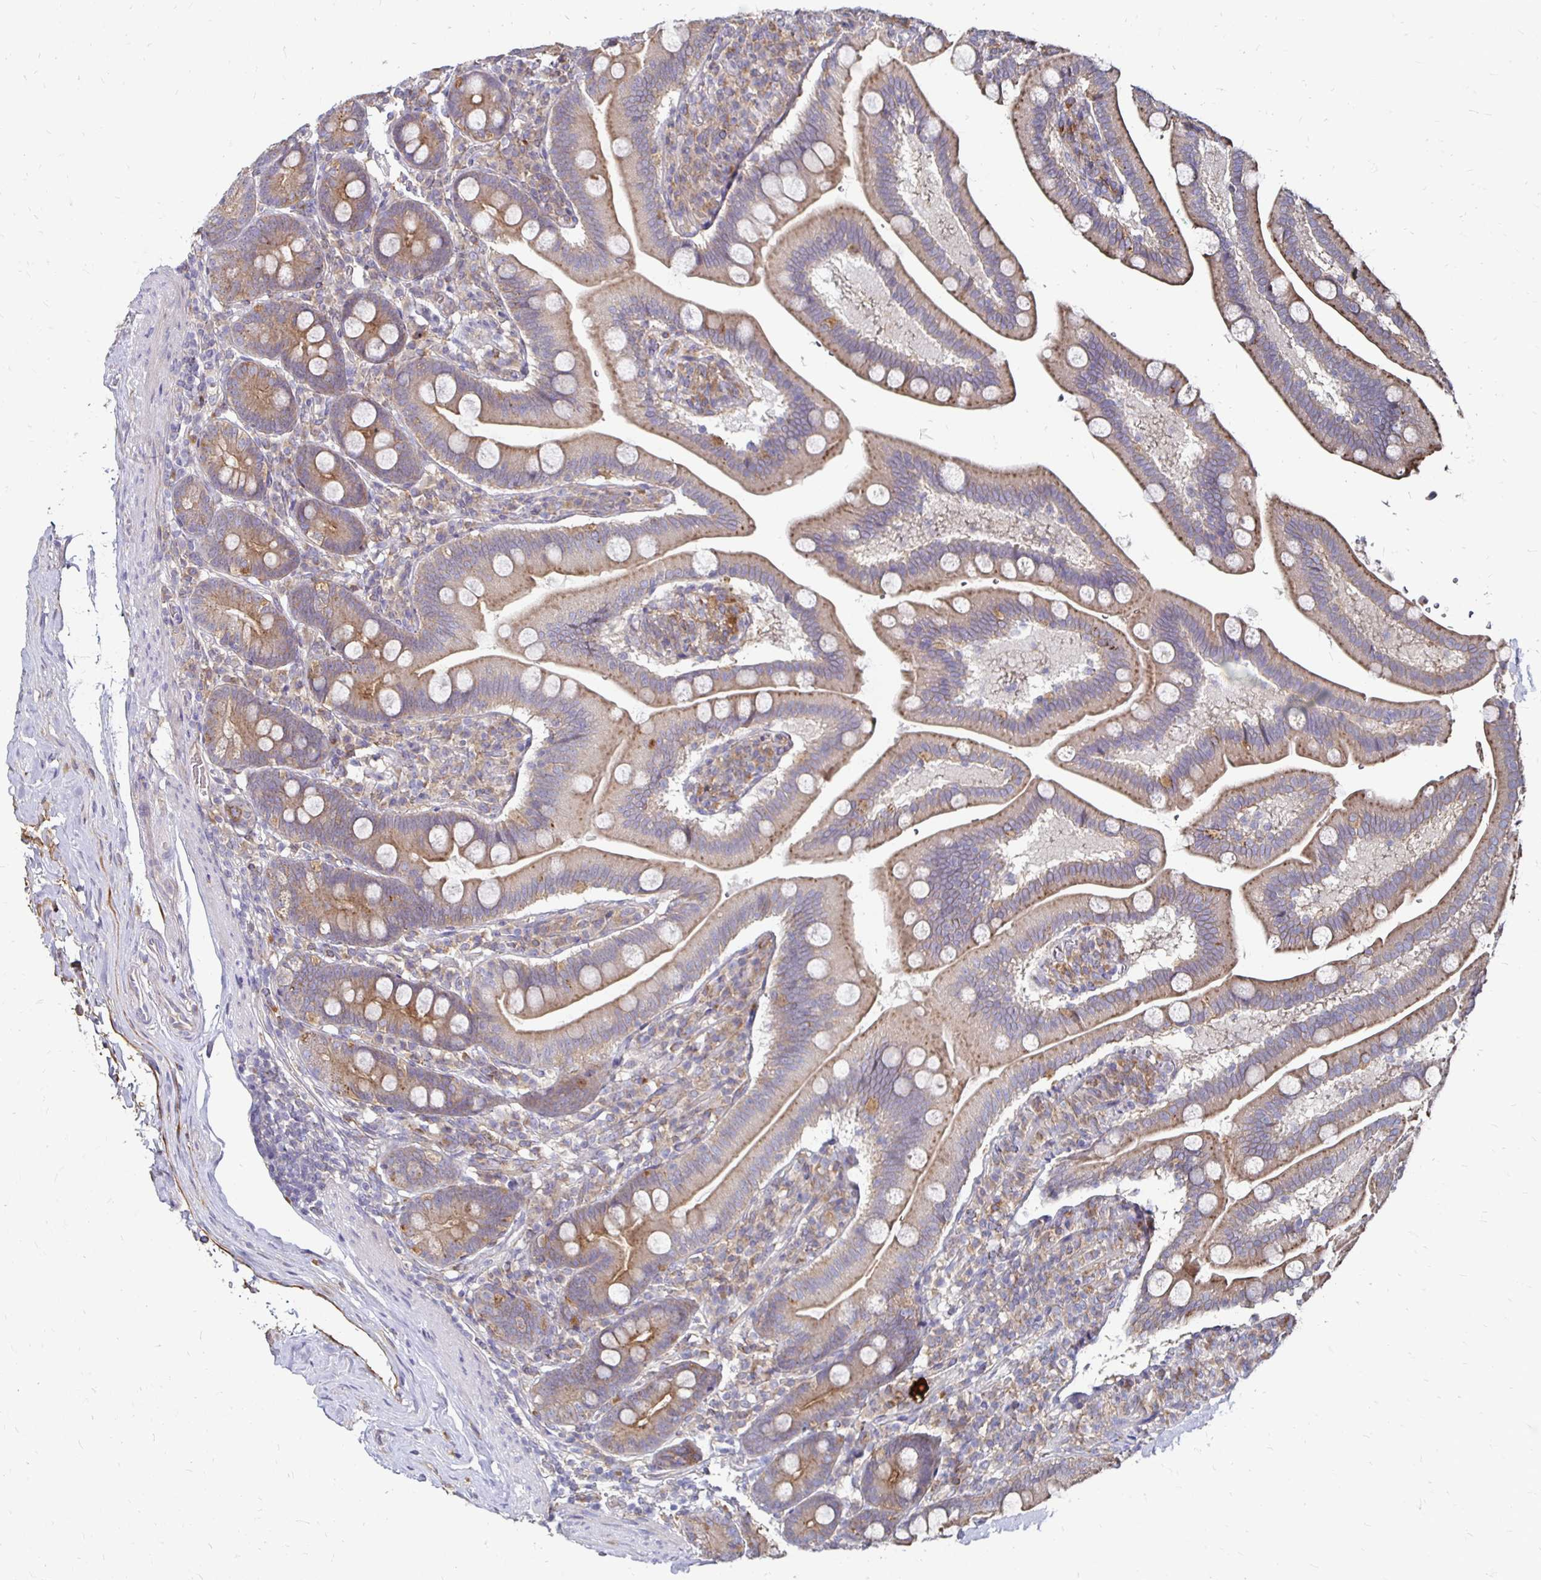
{"staining": {"intensity": "moderate", "quantity": ">75%", "location": "cytoplasmic/membranous"}, "tissue": "duodenum", "cell_type": "Glandular cells", "image_type": "normal", "snomed": [{"axis": "morphology", "description": "Normal tissue, NOS"}, {"axis": "topography", "description": "Duodenum"}], "caption": "A brown stain highlights moderate cytoplasmic/membranous staining of a protein in glandular cells of benign duodenum. The staining was performed using DAB to visualize the protein expression in brown, while the nuclei were stained in blue with hematoxylin (Magnification: 20x).", "gene": "NCSTN", "patient": {"sex": "female", "age": 67}}